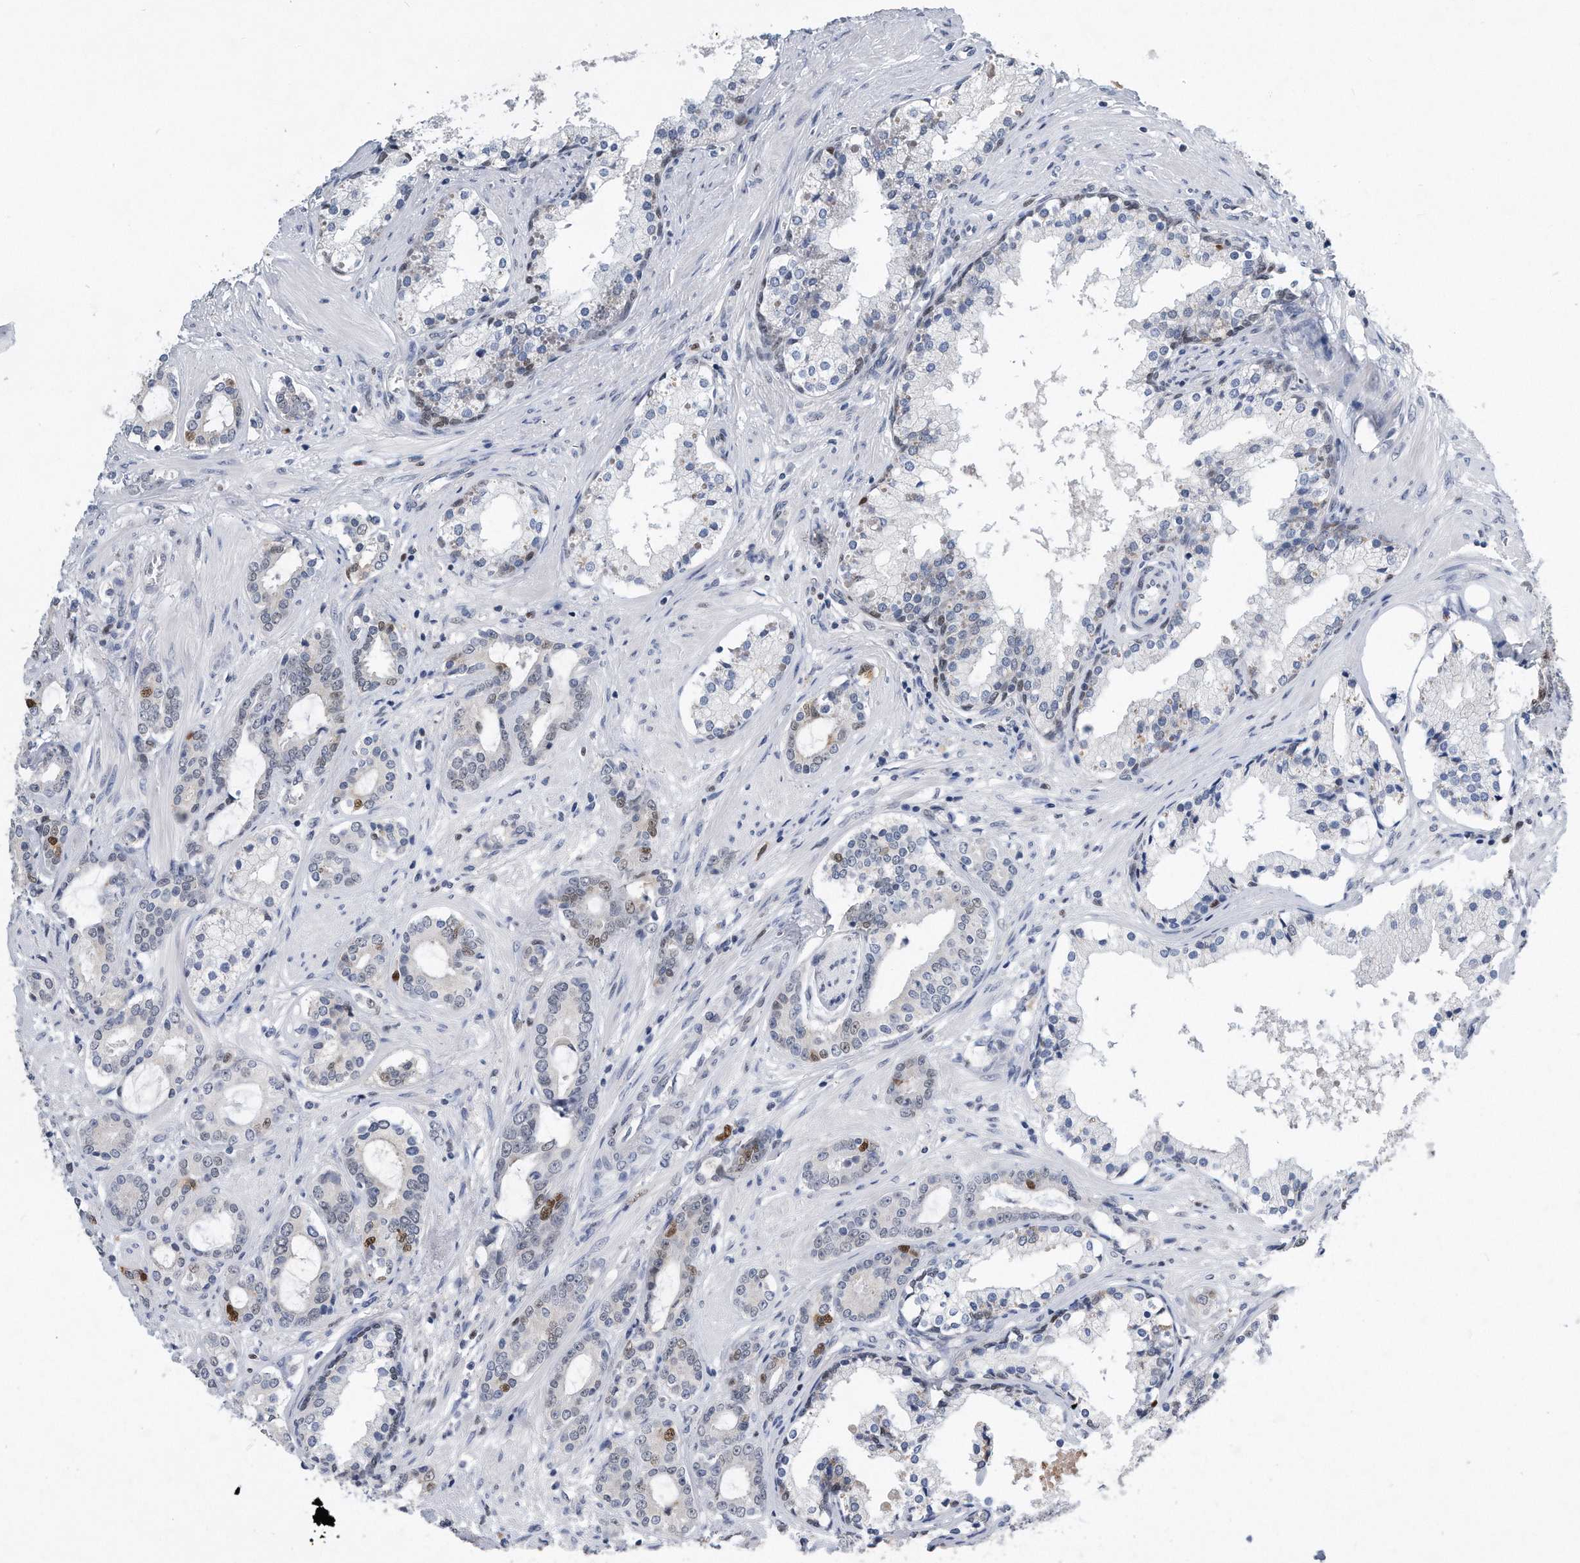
{"staining": {"intensity": "moderate", "quantity": "<25%", "location": "nuclear"}, "tissue": "prostate cancer", "cell_type": "Tumor cells", "image_type": "cancer", "snomed": [{"axis": "morphology", "description": "Adenocarcinoma, High grade"}, {"axis": "topography", "description": "Prostate"}], "caption": "Immunohistochemical staining of prostate cancer reveals low levels of moderate nuclear positivity in about <25% of tumor cells.", "gene": "PCNA", "patient": {"sex": "male", "age": 58}}